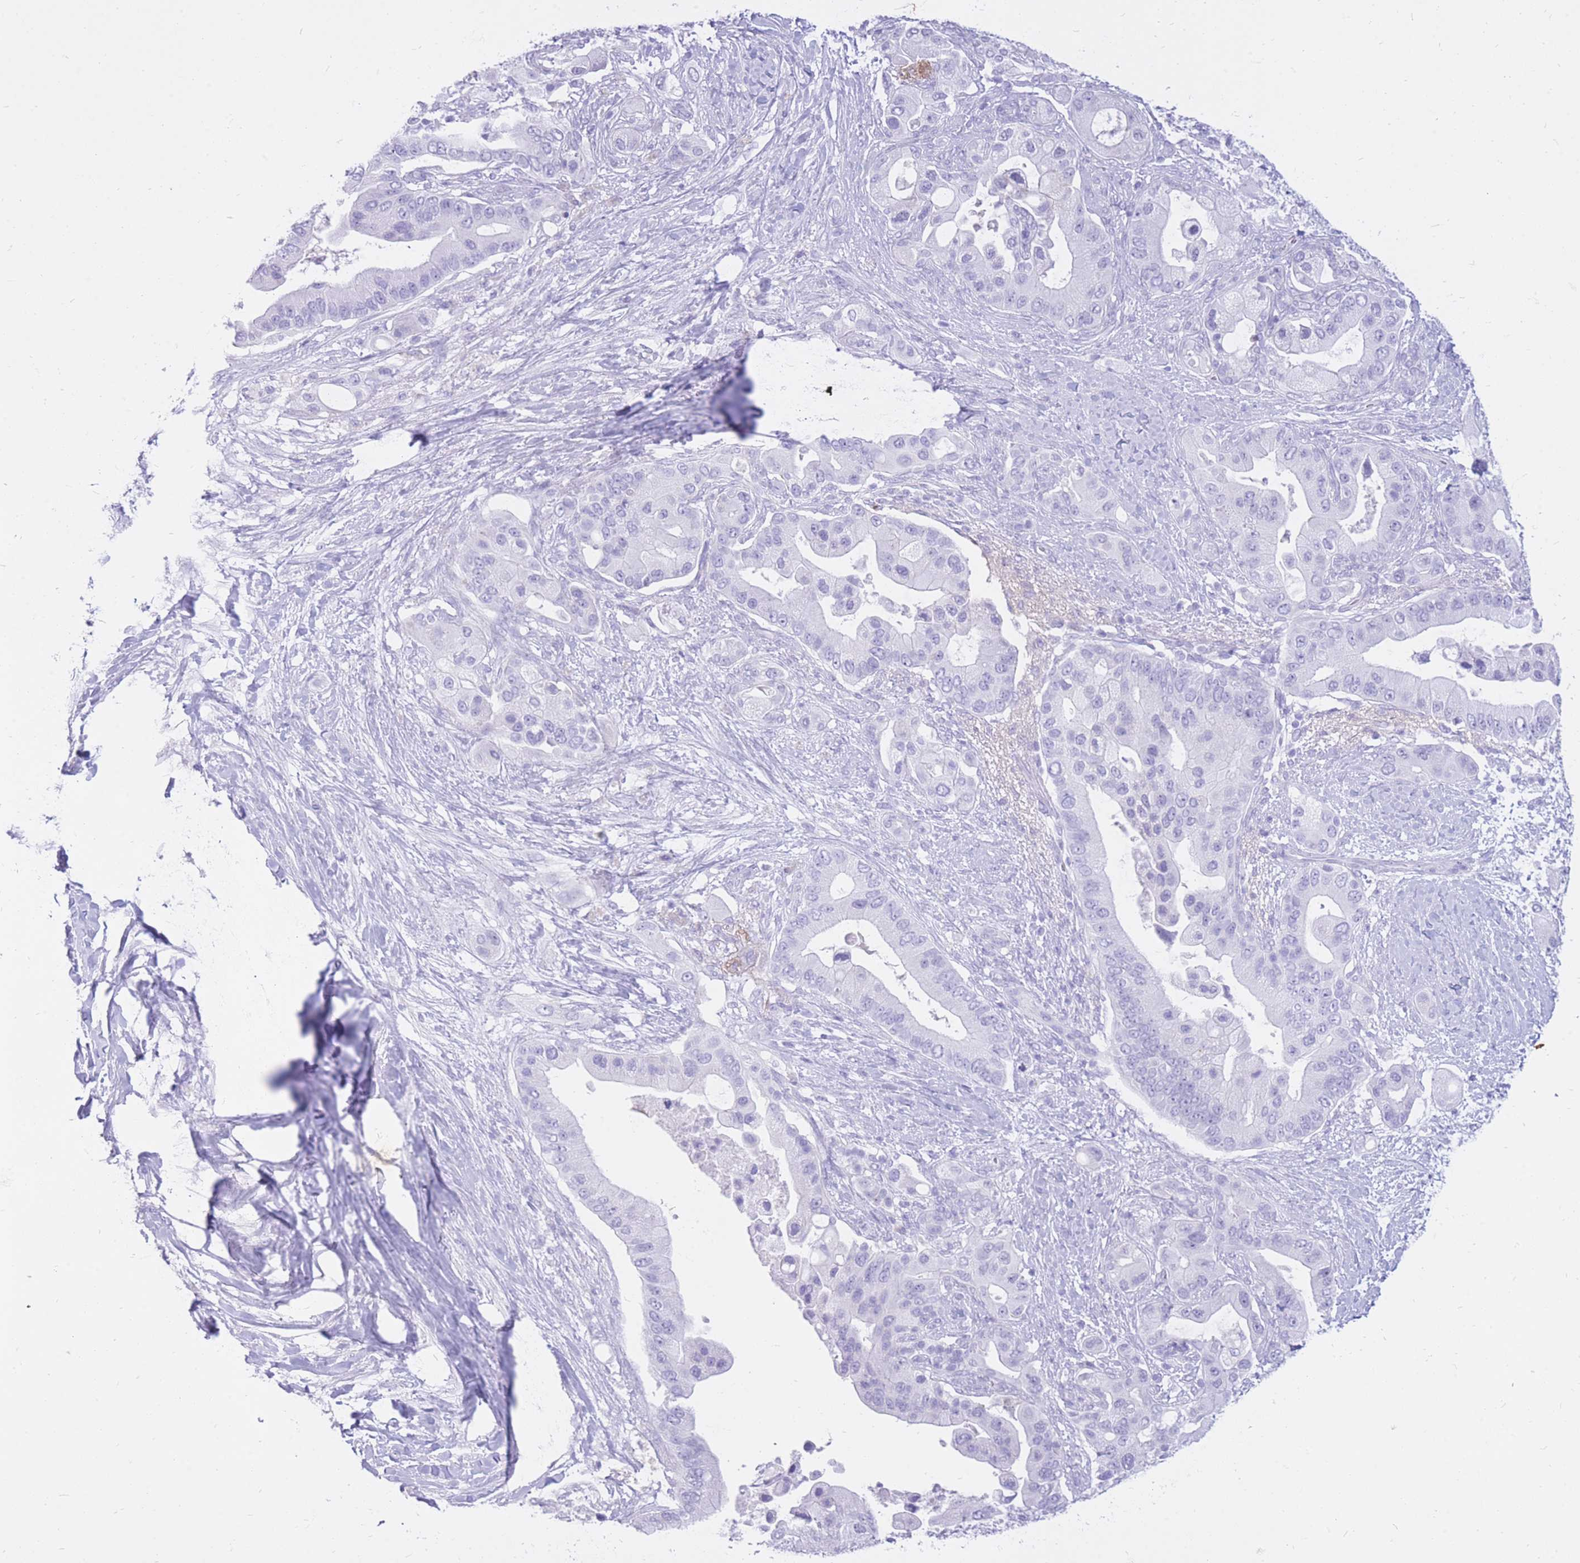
{"staining": {"intensity": "negative", "quantity": "none", "location": "none"}, "tissue": "pancreatic cancer", "cell_type": "Tumor cells", "image_type": "cancer", "snomed": [{"axis": "morphology", "description": "Adenocarcinoma, NOS"}, {"axis": "topography", "description": "Pancreas"}], "caption": "Immunohistochemistry (IHC) image of human pancreatic cancer (adenocarcinoma) stained for a protein (brown), which demonstrates no expression in tumor cells. Nuclei are stained in blue.", "gene": "CYP21A2", "patient": {"sex": "male", "age": 57}}